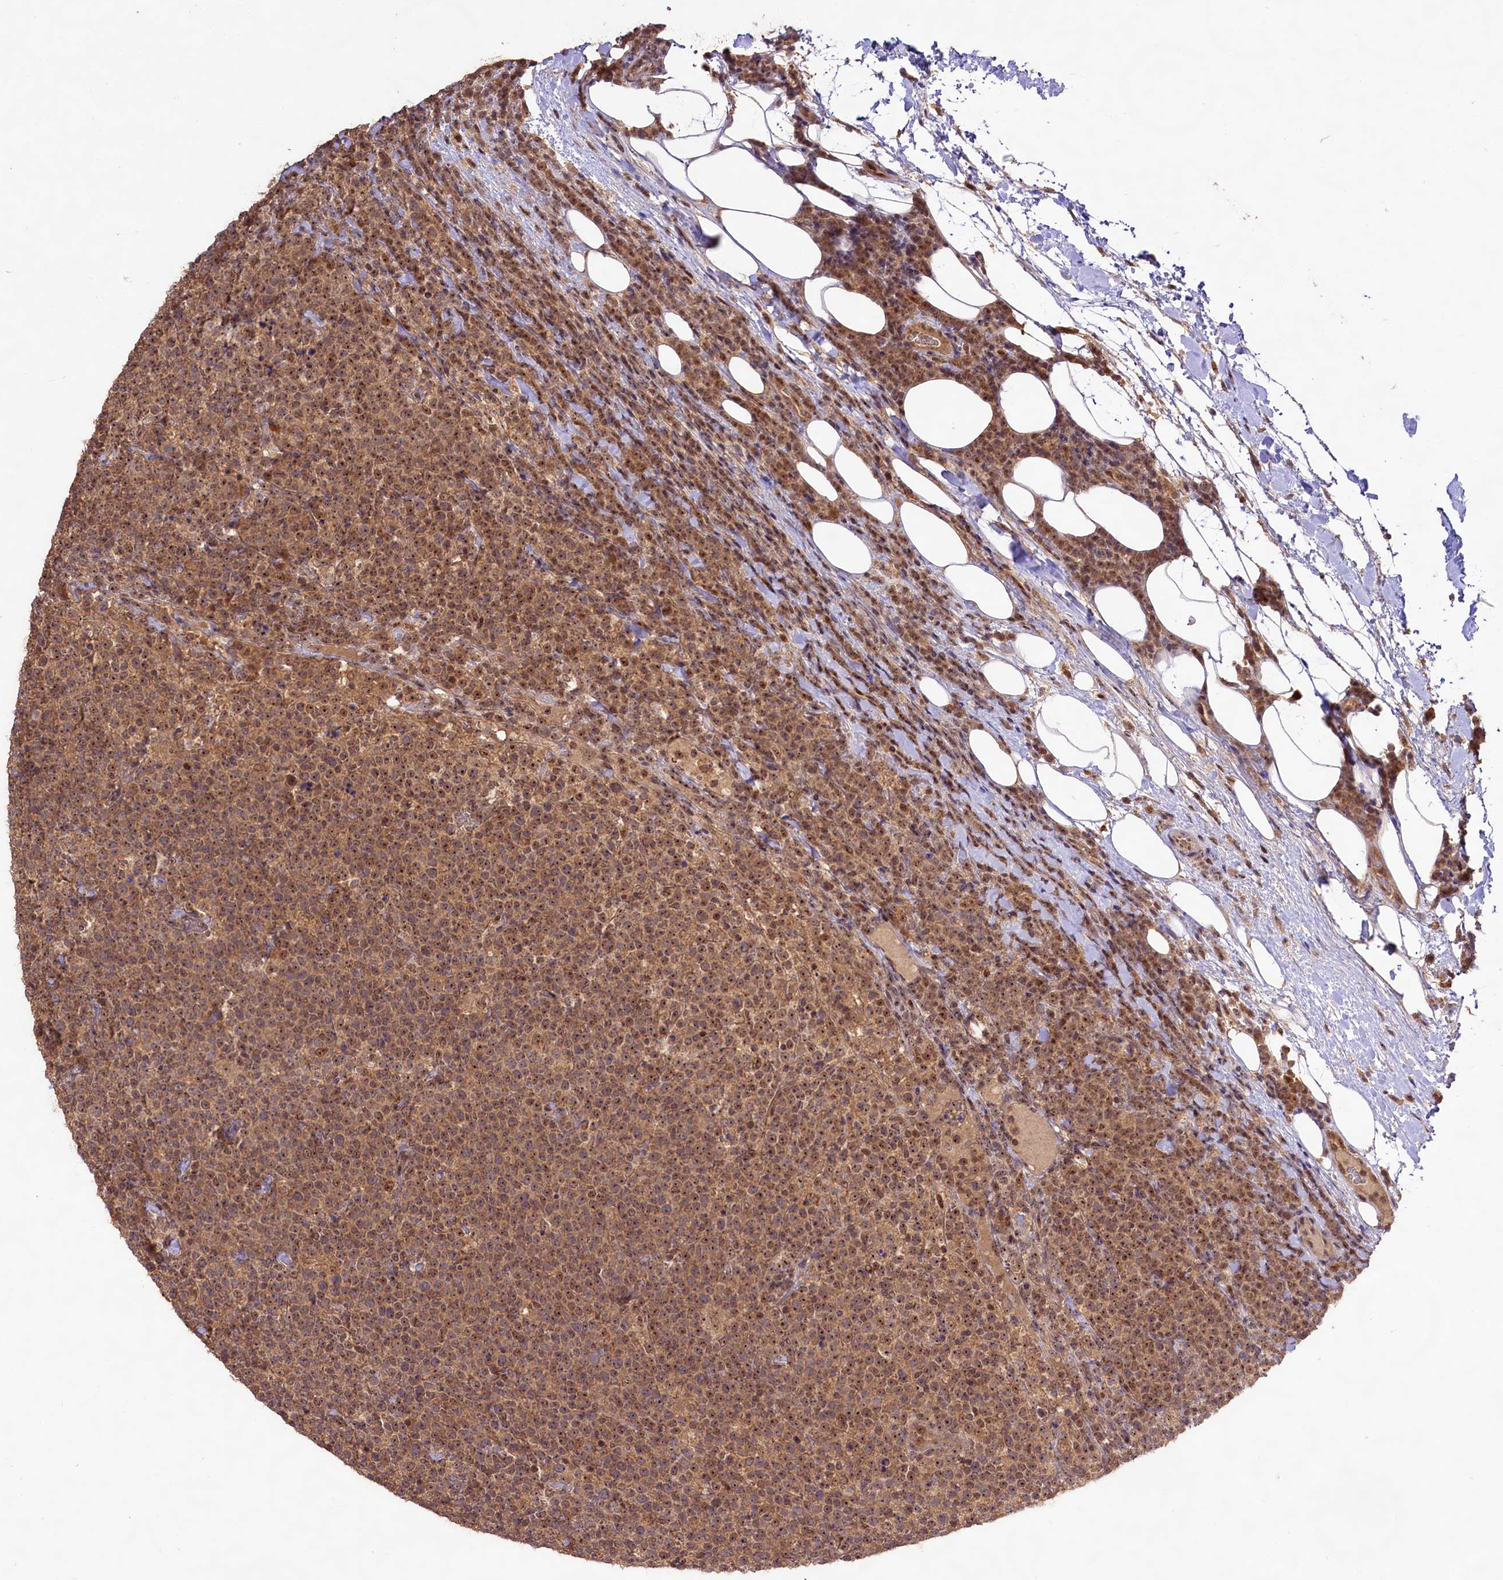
{"staining": {"intensity": "moderate", "quantity": ">75%", "location": "cytoplasmic/membranous,nuclear"}, "tissue": "lymphoma", "cell_type": "Tumor cells", "image_type": "cancer", "snomed": [{"axis": "morphology", "description": "Malignant lymphoma, non-Hodgkin's type, High grade"}, {"axis": "topography", "description": "Lymph node"}], "caption": "Protein staining of lymphoma tissue demonstrates moderate cytoplasmic/membranous and nuclear positivity in about >75% of tumor cells.", "gene": "RRP8", "patient": {"sex": "male", "age": 61}}